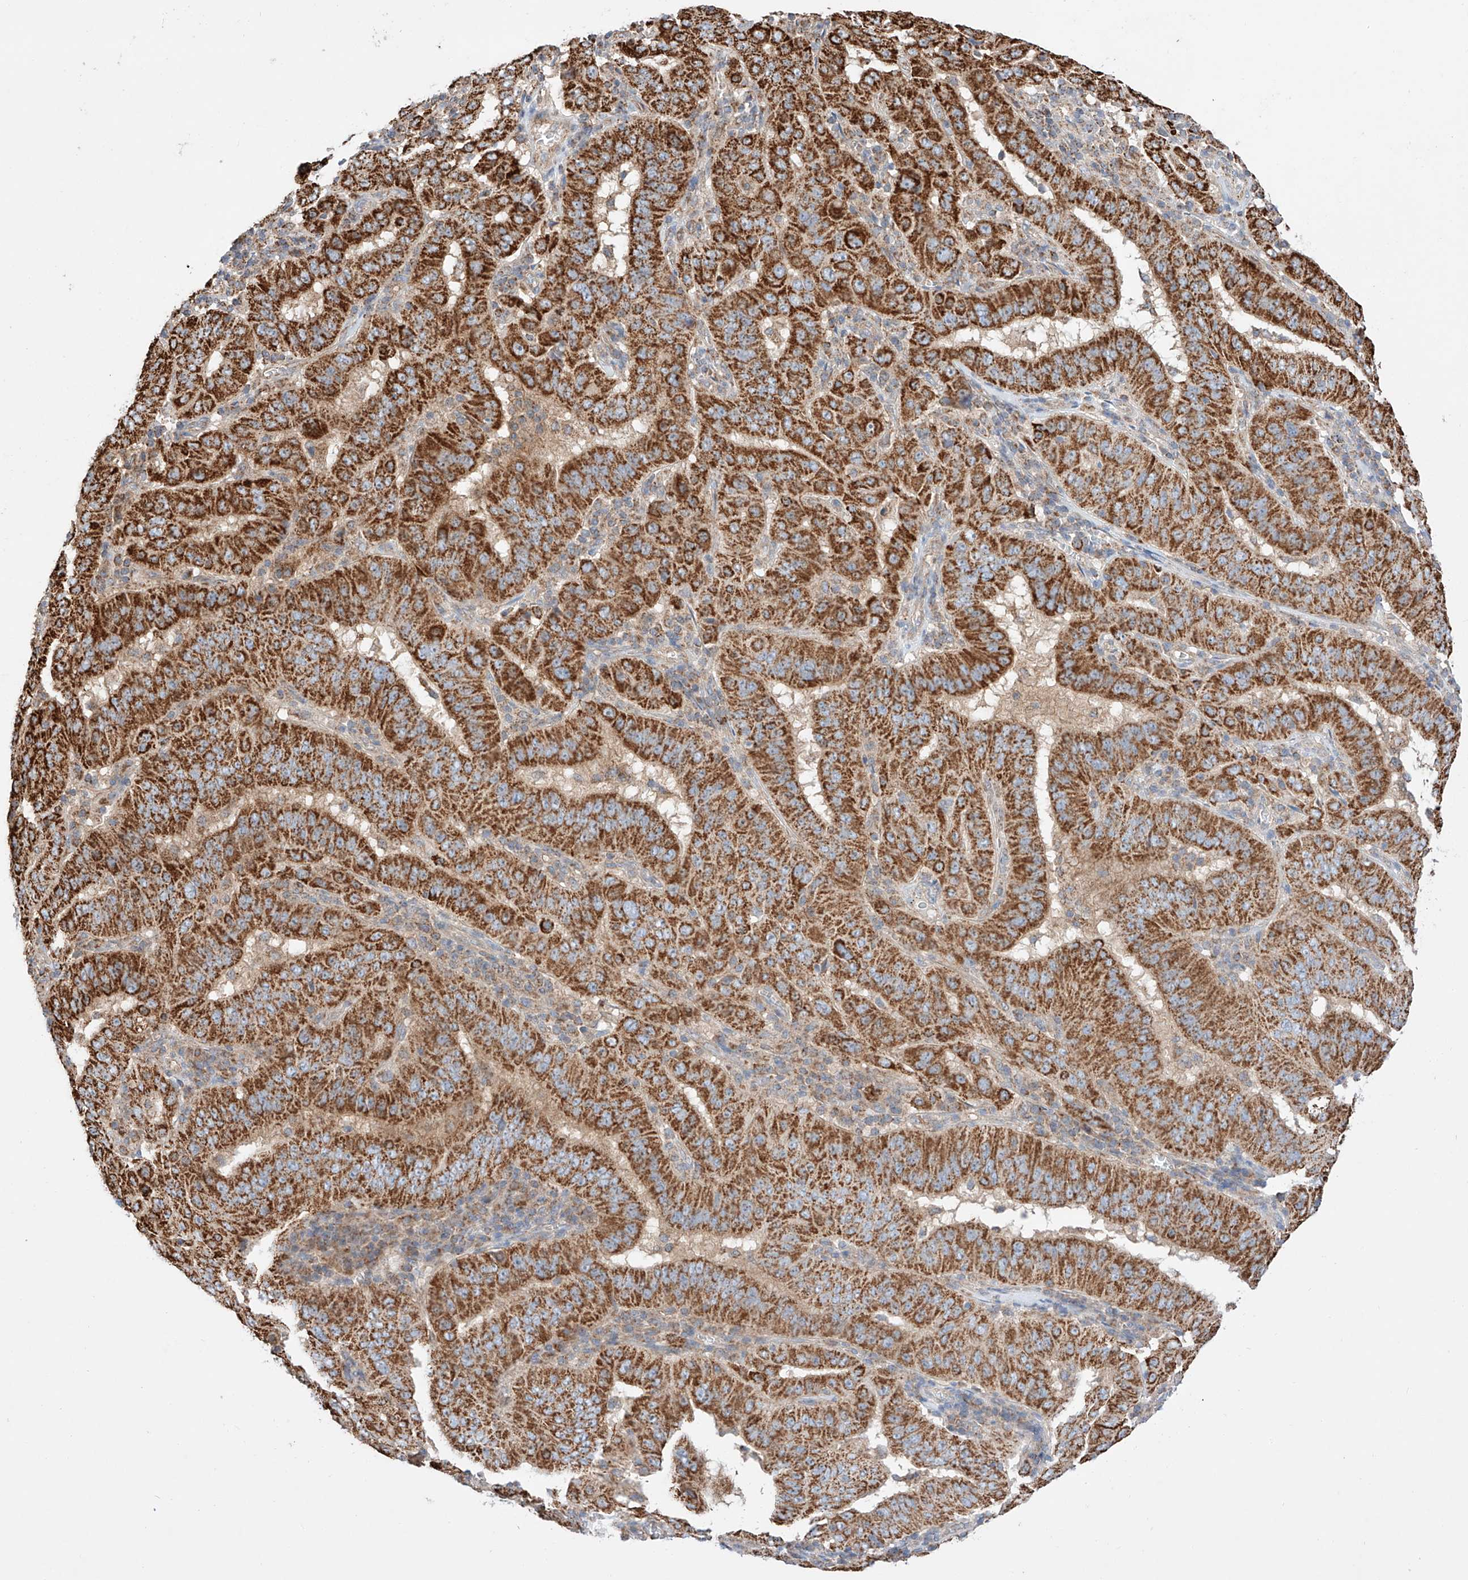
{"staining": {"intensity": "strong", "quantity": ">75%", "location": "cytoplasmic/membranous"}, "tissue": "pancreatic cancer", "cell_type": "Tumor cells", "image_type": "cancer", "snomed": [{"axis": "morphology", "description": "Adenocarcinoma, NOS"}, {"axis": "topography", "description": "Pancreas"}], "caption": "An IHC photomicrograph of tumor tissue is shown. Protein staining in brown highlights strong cytoplasmic/membranous positivity in adenocarcinoma (pancreatic) within tumor cells.", "gene": "KTI12", "patient": {"sex": "male", "age": 63}}